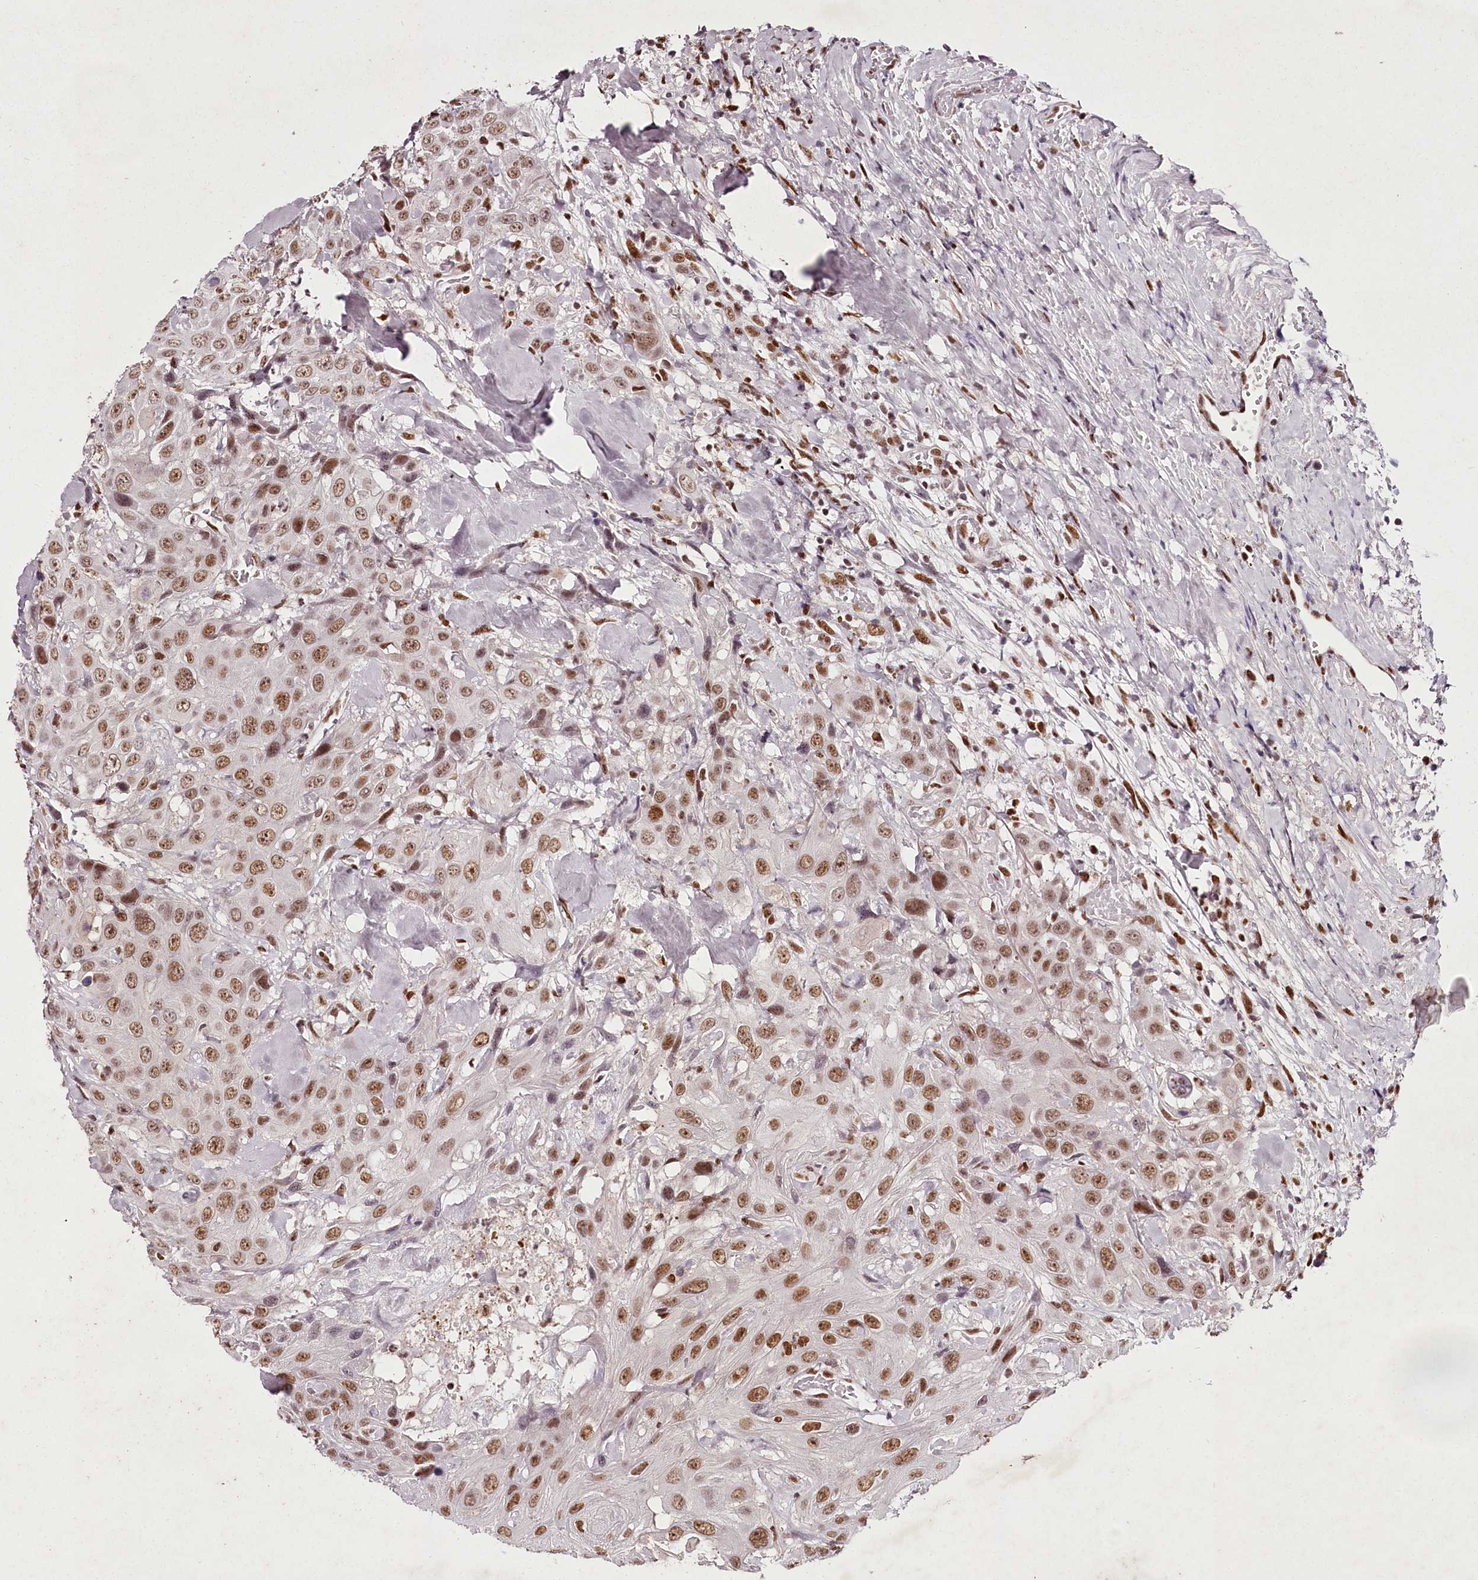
{"staining": {"intensity": "moderate", "quantity": ">75%", "location": "nuclear"}, "tissue": "head and neck cancer", "cell_type": "Tumor cells", "image_type": "cancer", "snomed": [{"axis": "morphology", "description": "Squamous cell carcinoma, NOS"}, {"axis": "topography", "description": "Head-Neck"}], "caption": "IHC (DAB (3,3'-diaminobenzidine)) staining of squamous cell carcinoma (head and neck) displays moderate nuclear protein staining in approximately >75% of tumor cells. The protein of interest is stained brown, and the nuclei are stained in blue (DAB (3,3'-diaminobenzidine) IHC with brightfield microscopy, high magnification).", "gene": "PSPC1", "patient": {"sex": "male", "age": 81}}